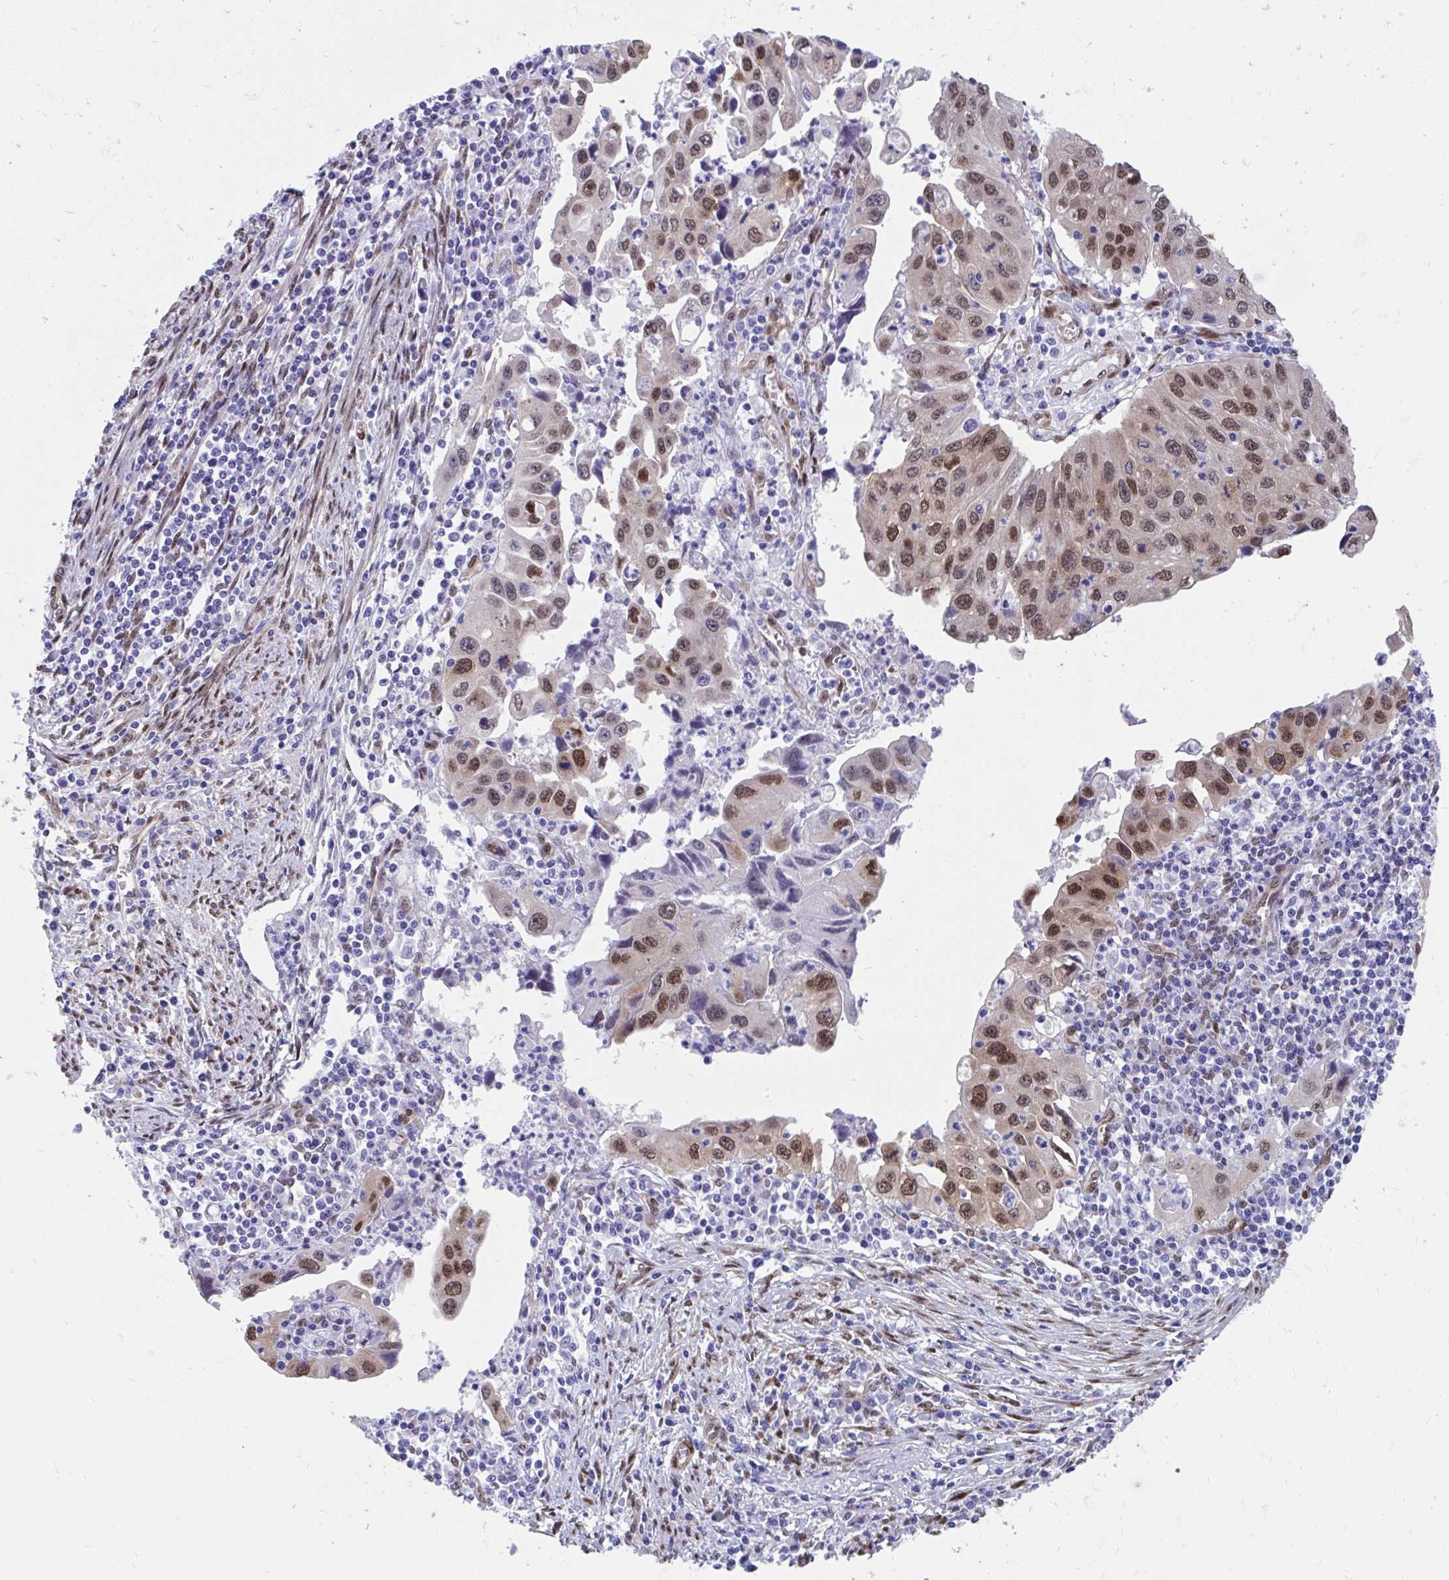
{"staining": {"intensity": "moderate", "quantity": ">75%", "location": "nuclear"}, "tissue": "endometrial cancer", "cell_type": "Tumor cells", "image_type": "cancer", "snomed": [{"axis": "morphology", "description": "Adenocarcinoma, NOS"}, {"axis": "topography", "description": "Uterus"}], "caption": "Immunohistochemical staining of human endometrial cancer shows medium levels of moderate nuclear staining in approximately >75% of tumor cells. (DAB = brown stain, brightfield microscopy at high magnification).", "gene": "RBPMS", "patient": {"sex": "female", "age": 62}}